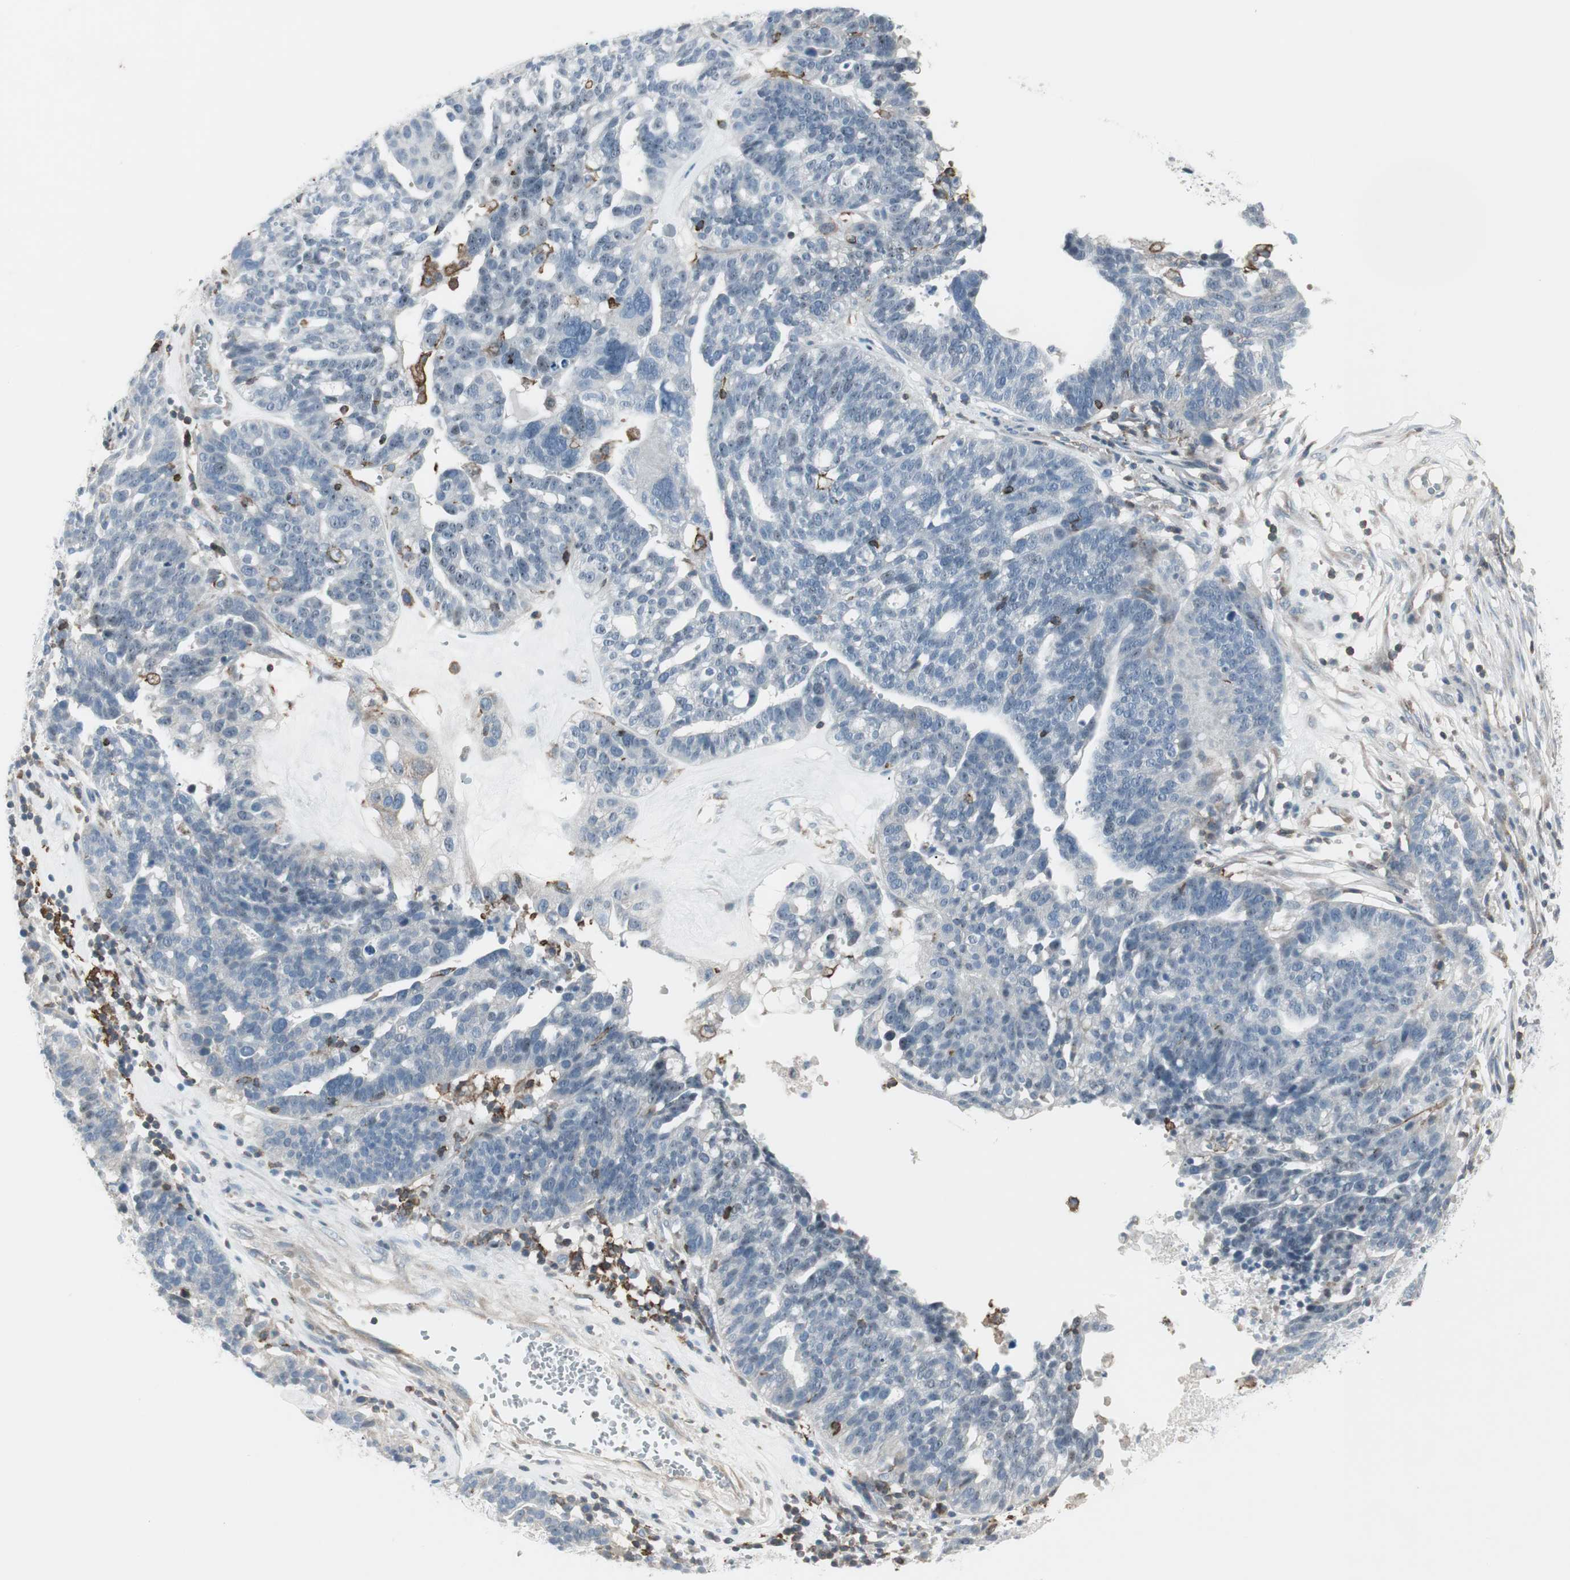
{"staining": {"intensity": "negative", "quantity": "none", "location": "none"}, "tissue": "ovarian cancer", "cell_type": "Tumor cells", "image_type": "cancer", "snomed": [{"axis": "morphology", "description": "Cystadenocarcinoma, serous, NOS"}, {"axis": "topography", "description": "Ovary"}], "caption": "High magnification brightfield microscopy of ovarian serous cystadenocarcinoma stained with DAB (3,3'-diaminobenzidine) (brown) and counterstained with hematoxylin (blue): tumor cells show no significant staining.", "gene": "MAP4K4", "patient": {"sex": "female", "age": 59}}